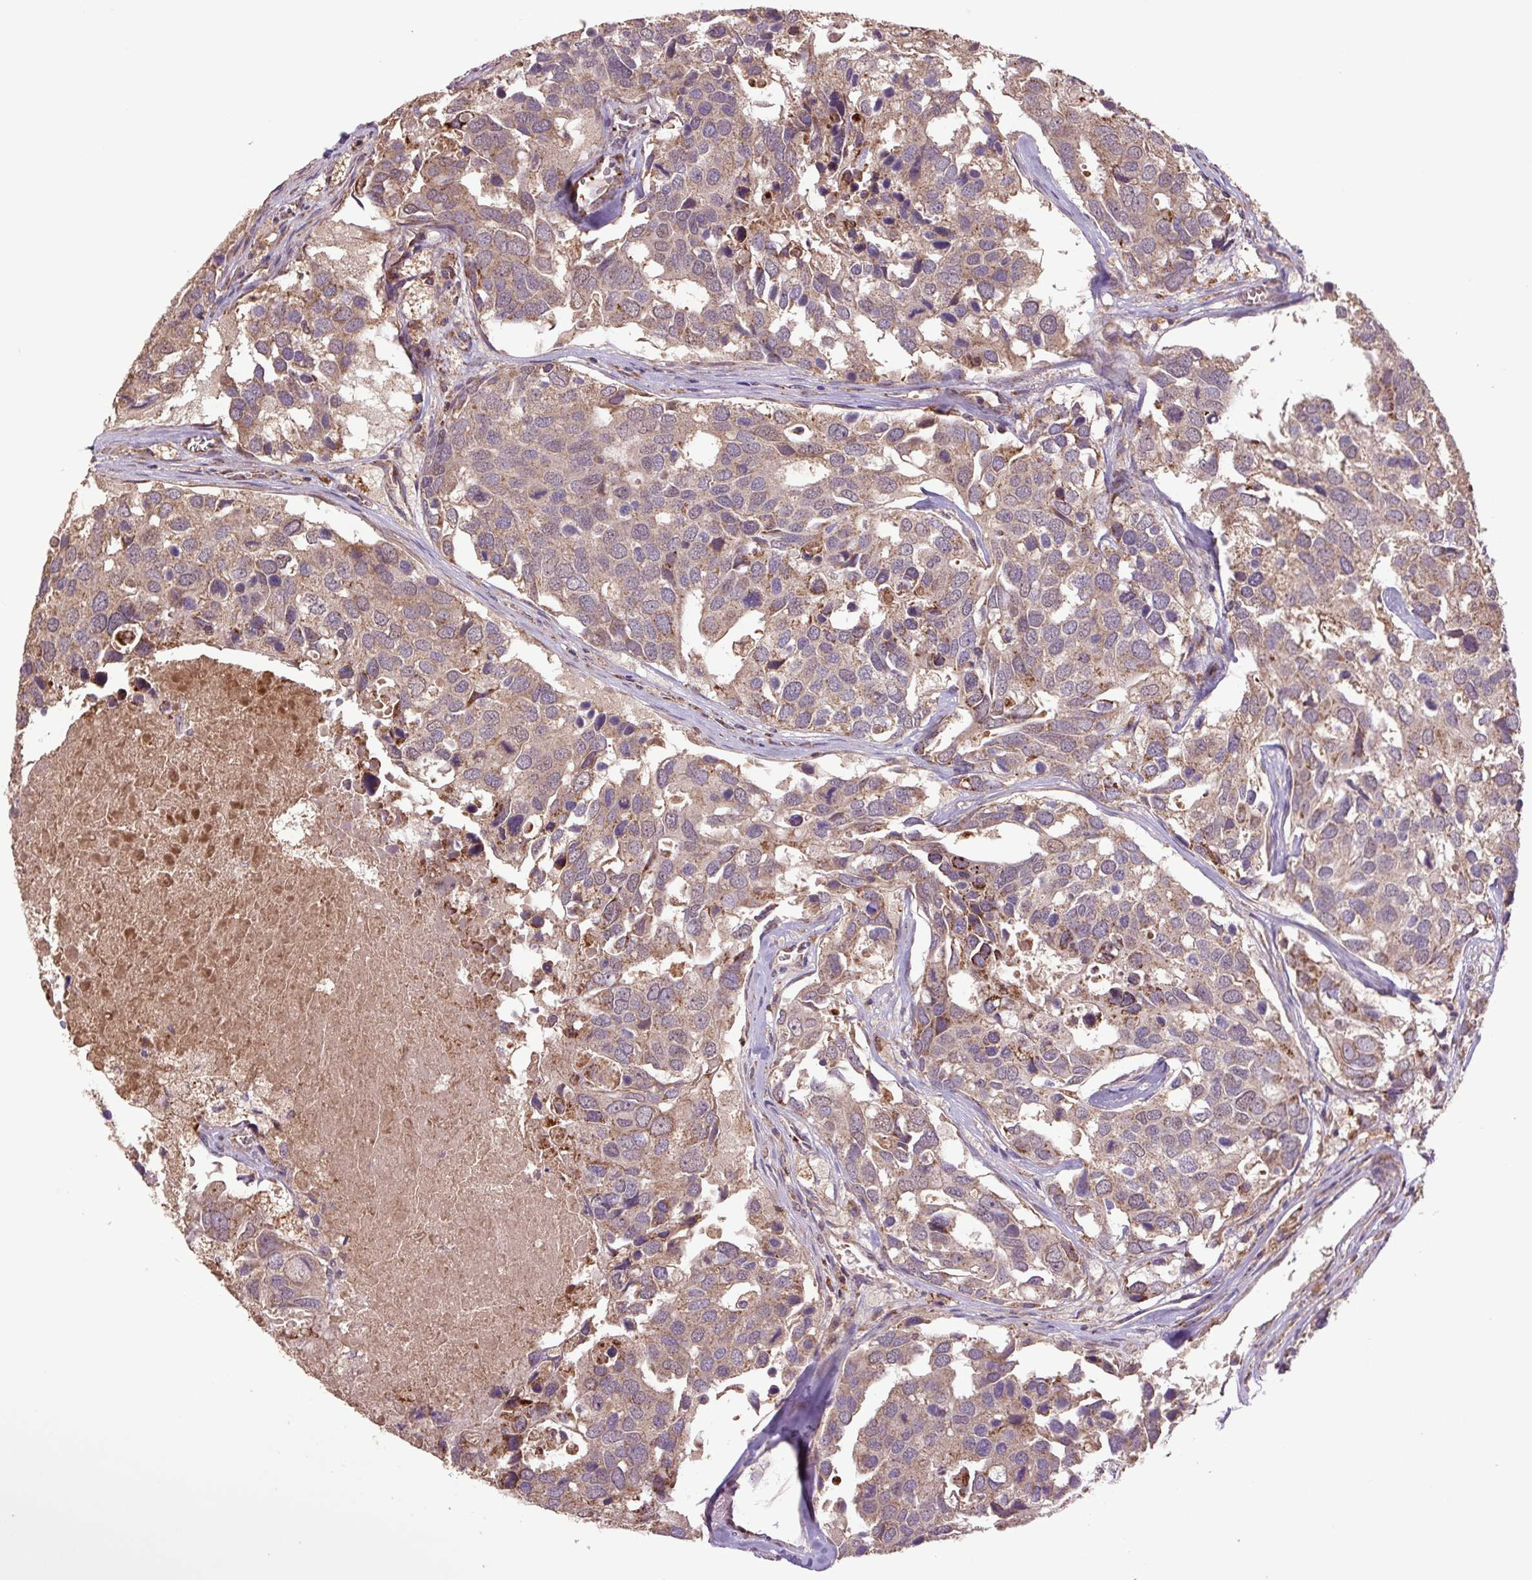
{"staining": {"intensity": "weak", "quantity": "25%-75%", "location": "cytoplasmic/membranous"}, "tissue": "breast cancer", "cell_type": "Tumor cells", "image_type": "cancer", "snomed": [{"axis": "morphology", "description": "Duct carcinoma"}, {"axis": "topography", "description": "Breast"}], "caption": "Tumor cells display low levels of weak cytoplasmic/membranous staining in about 25%-75% of cells in breast cancer (intraductal carcinoma).", "gene": "TMEM160", "patient": {"sex": "female", "age": 83}}